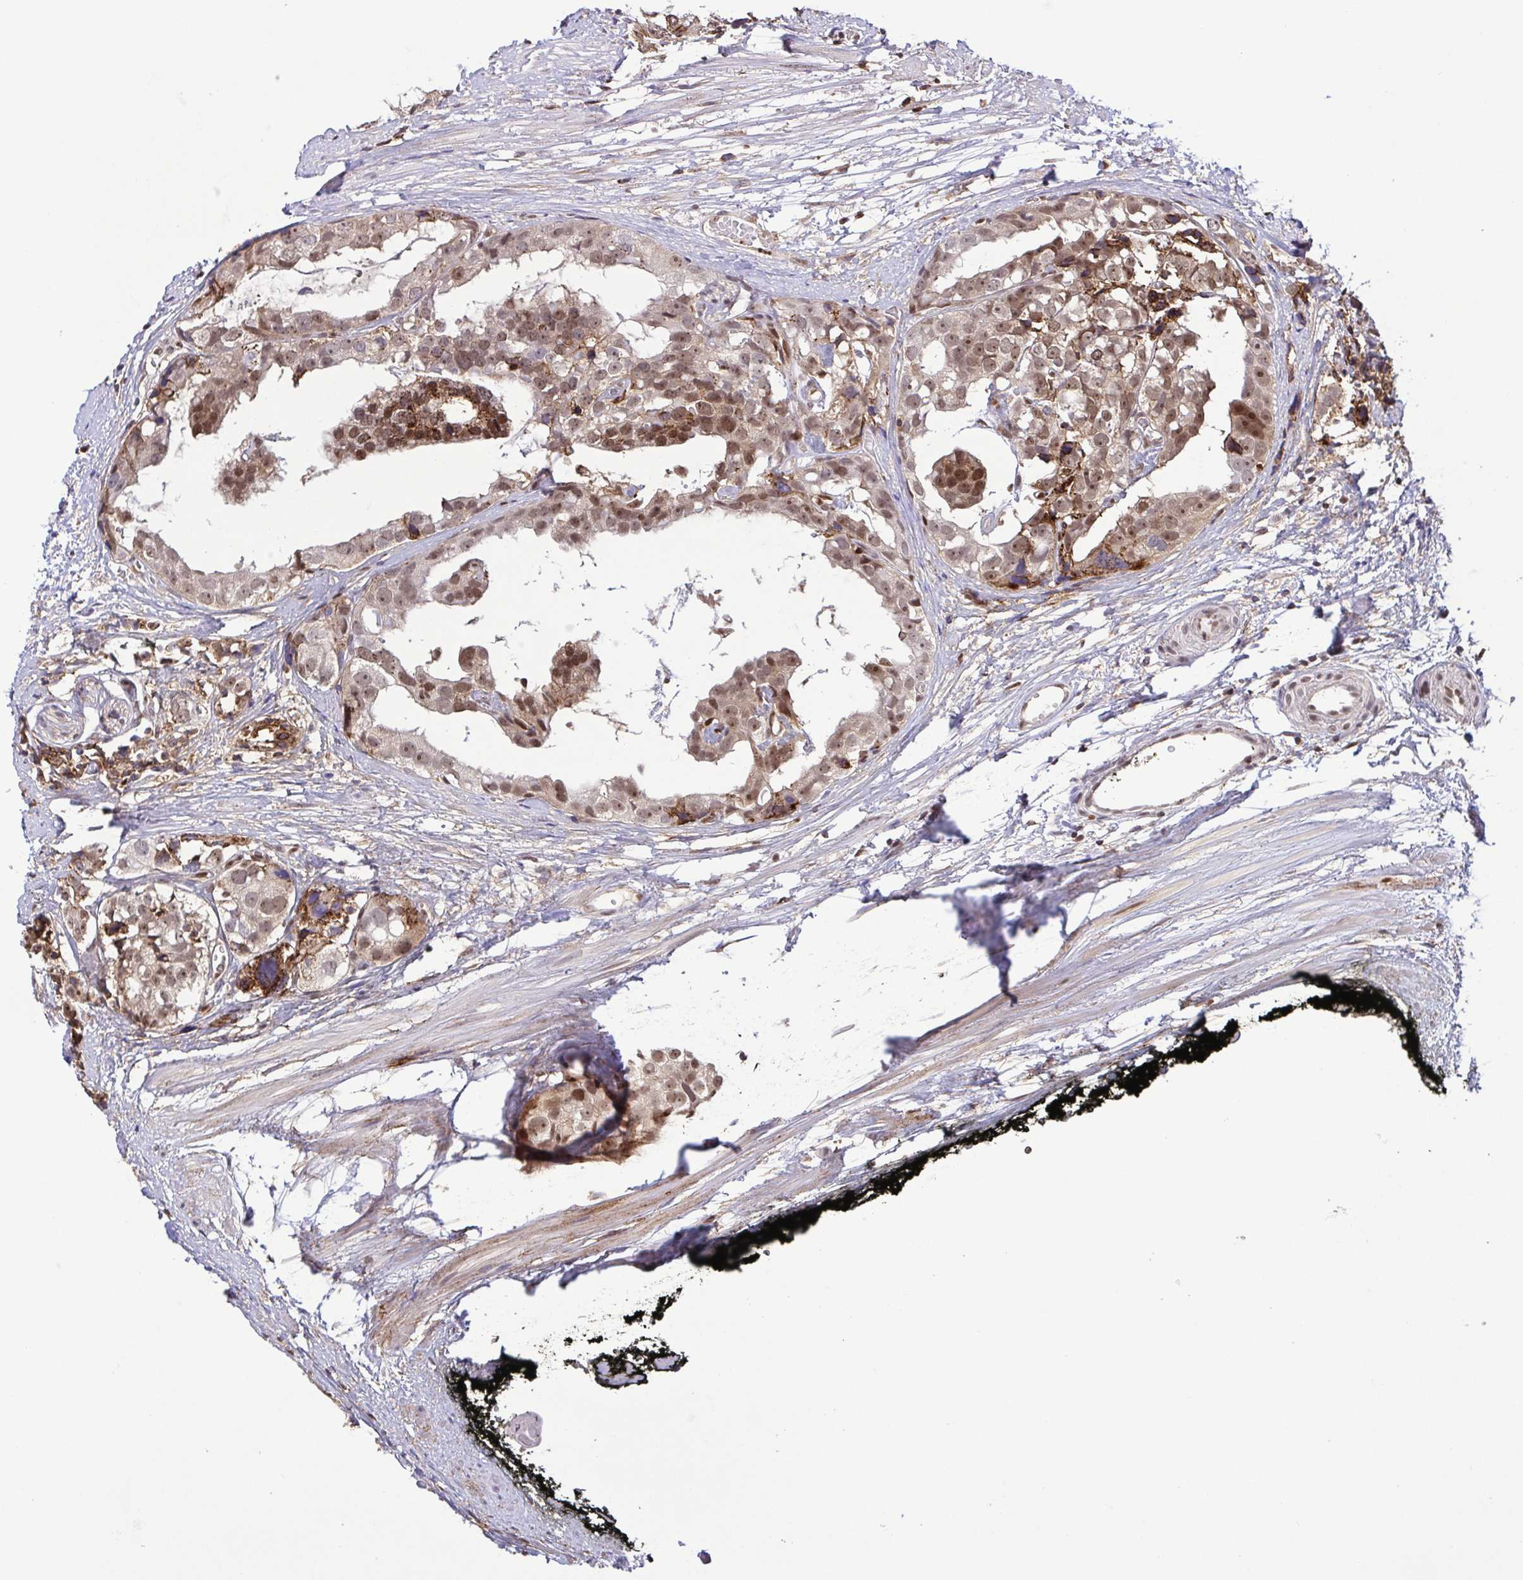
{"staining": {"intensity": "moderate", "quantity": ">75%", "location": "cytoplasmic/membranous,nuclear"}, "tissue": "prostate cancer", "cell_type": "Tumor cells", "image_type": "cancer", "snomed": [{"axis": "morphology", "description": "Adenocarcinoma, High grade"}, {"axis": "topography", "description": "Prostate"}], "caption": "A photomicrograph showing moderate cytoplasmic/membranous and nuclear staining in approximately >75% of tumor cells in prostate cancer (adenocarcinoma (high-grade)), as visualized by brown immunohistochemical staining.", "gene": "CHMP1B", "patient": {"sex": "male", "age": 71}}